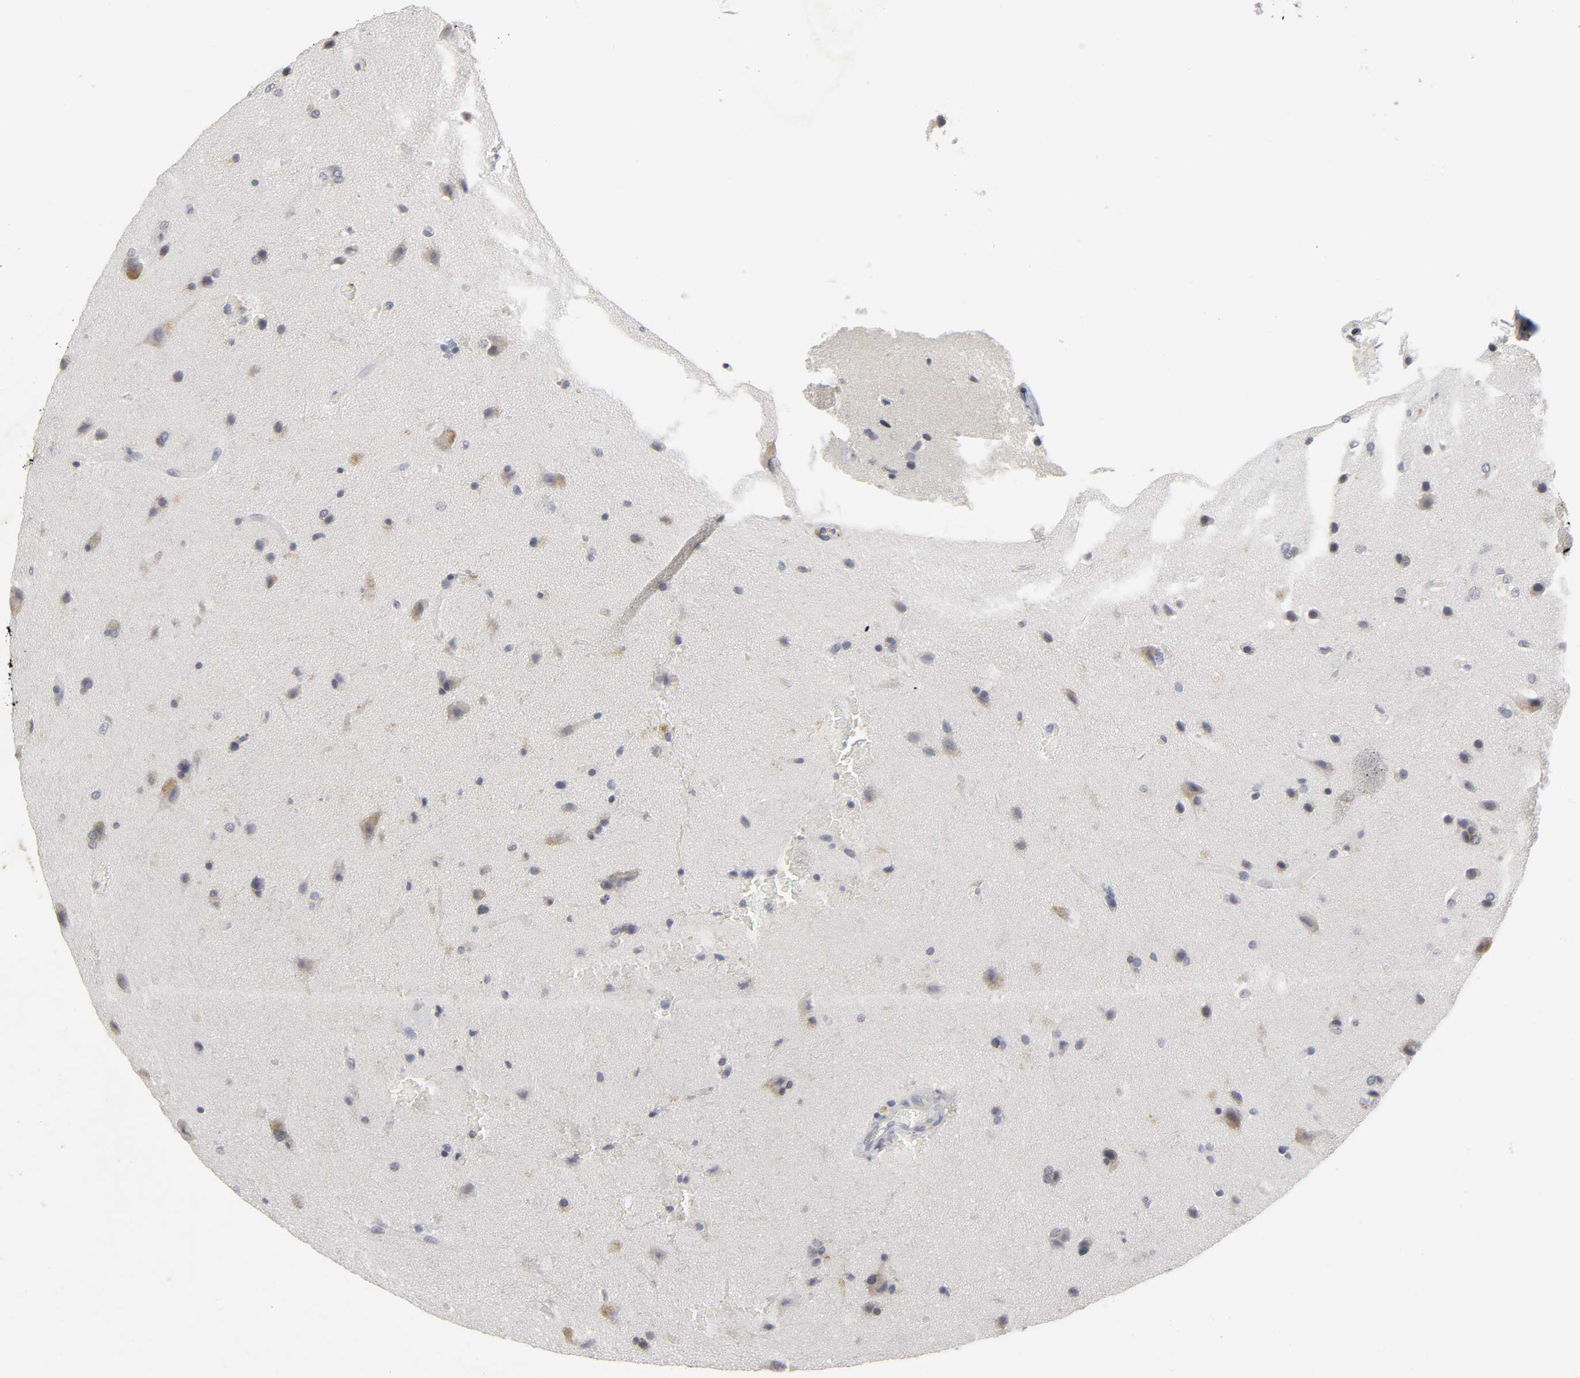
{"staining": {"intensity": "weak", "quantity": "<25%", "location": "cytoplasmic/membranous"}, "tissue": "glioma", "cell_type": "Tumor cells", "image_type": "cancer", "snomed": [{"axis": "morphology", "description": "Glioma, malignant, Low grade"}, {"axis": "topography", "description": "Cerebral cortex"}], "caption": "Image shows no protein staining in tumor cells of glioma tissue.", "gene": "TCAP", "patient": {"sex": "female", "age": 47}}